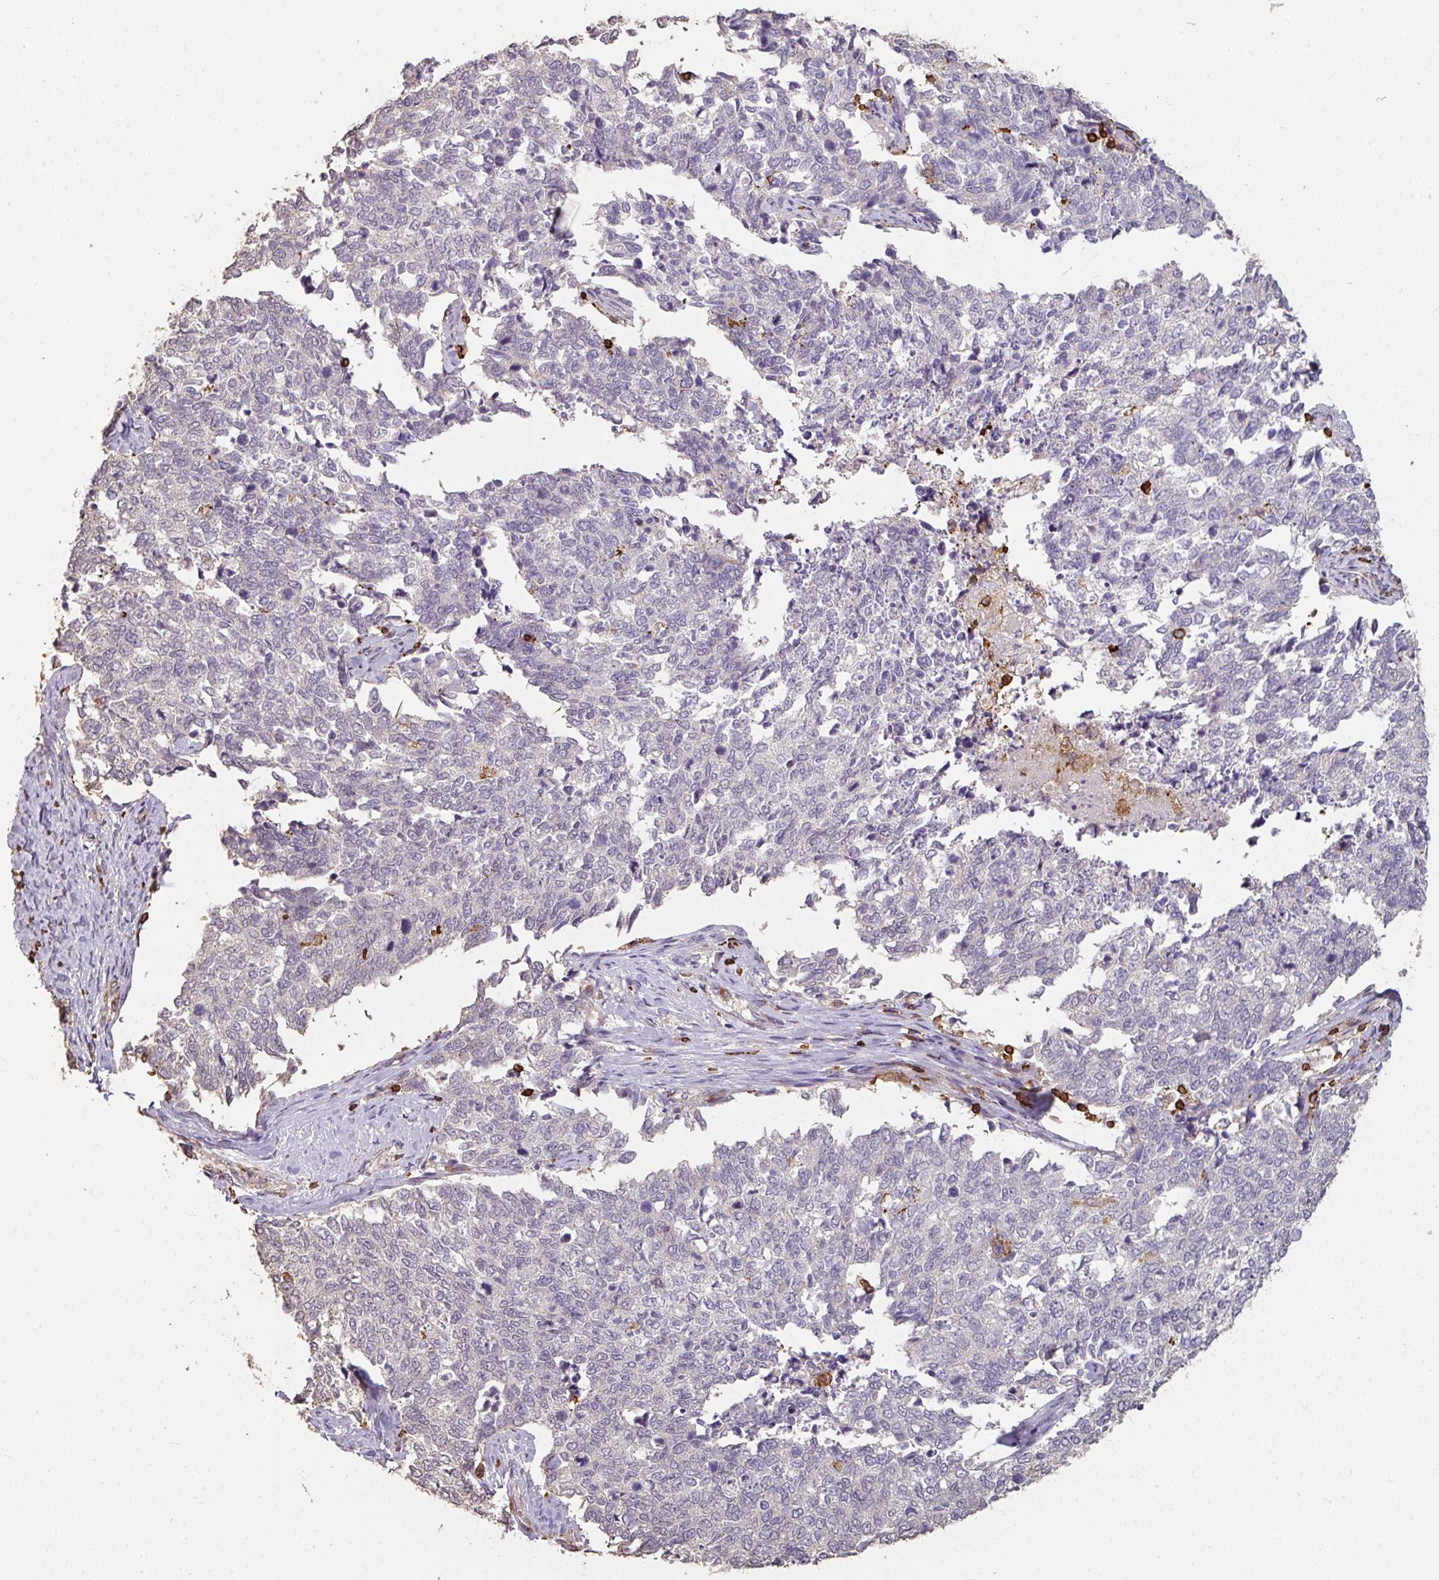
{"staining": {"intensity": "negative", "quantity": "none", "location": "none"}, "tissue": "cervical cancer", "cell_type": "Tumor cells", "image_type": "cancer", "snomed": [{"axis": "morphology", "description": "Squamous cell carcinoma, NOS"}, {"axis": "topography", "description": "Cervix"}], "caption": "This is an IHC micrograph of human cervical cancer (squamous cell carcinoma). There is no expression in tumor cells.", "gene": "OLFML2B", "patient": {"sex": "female", "age": 63}}